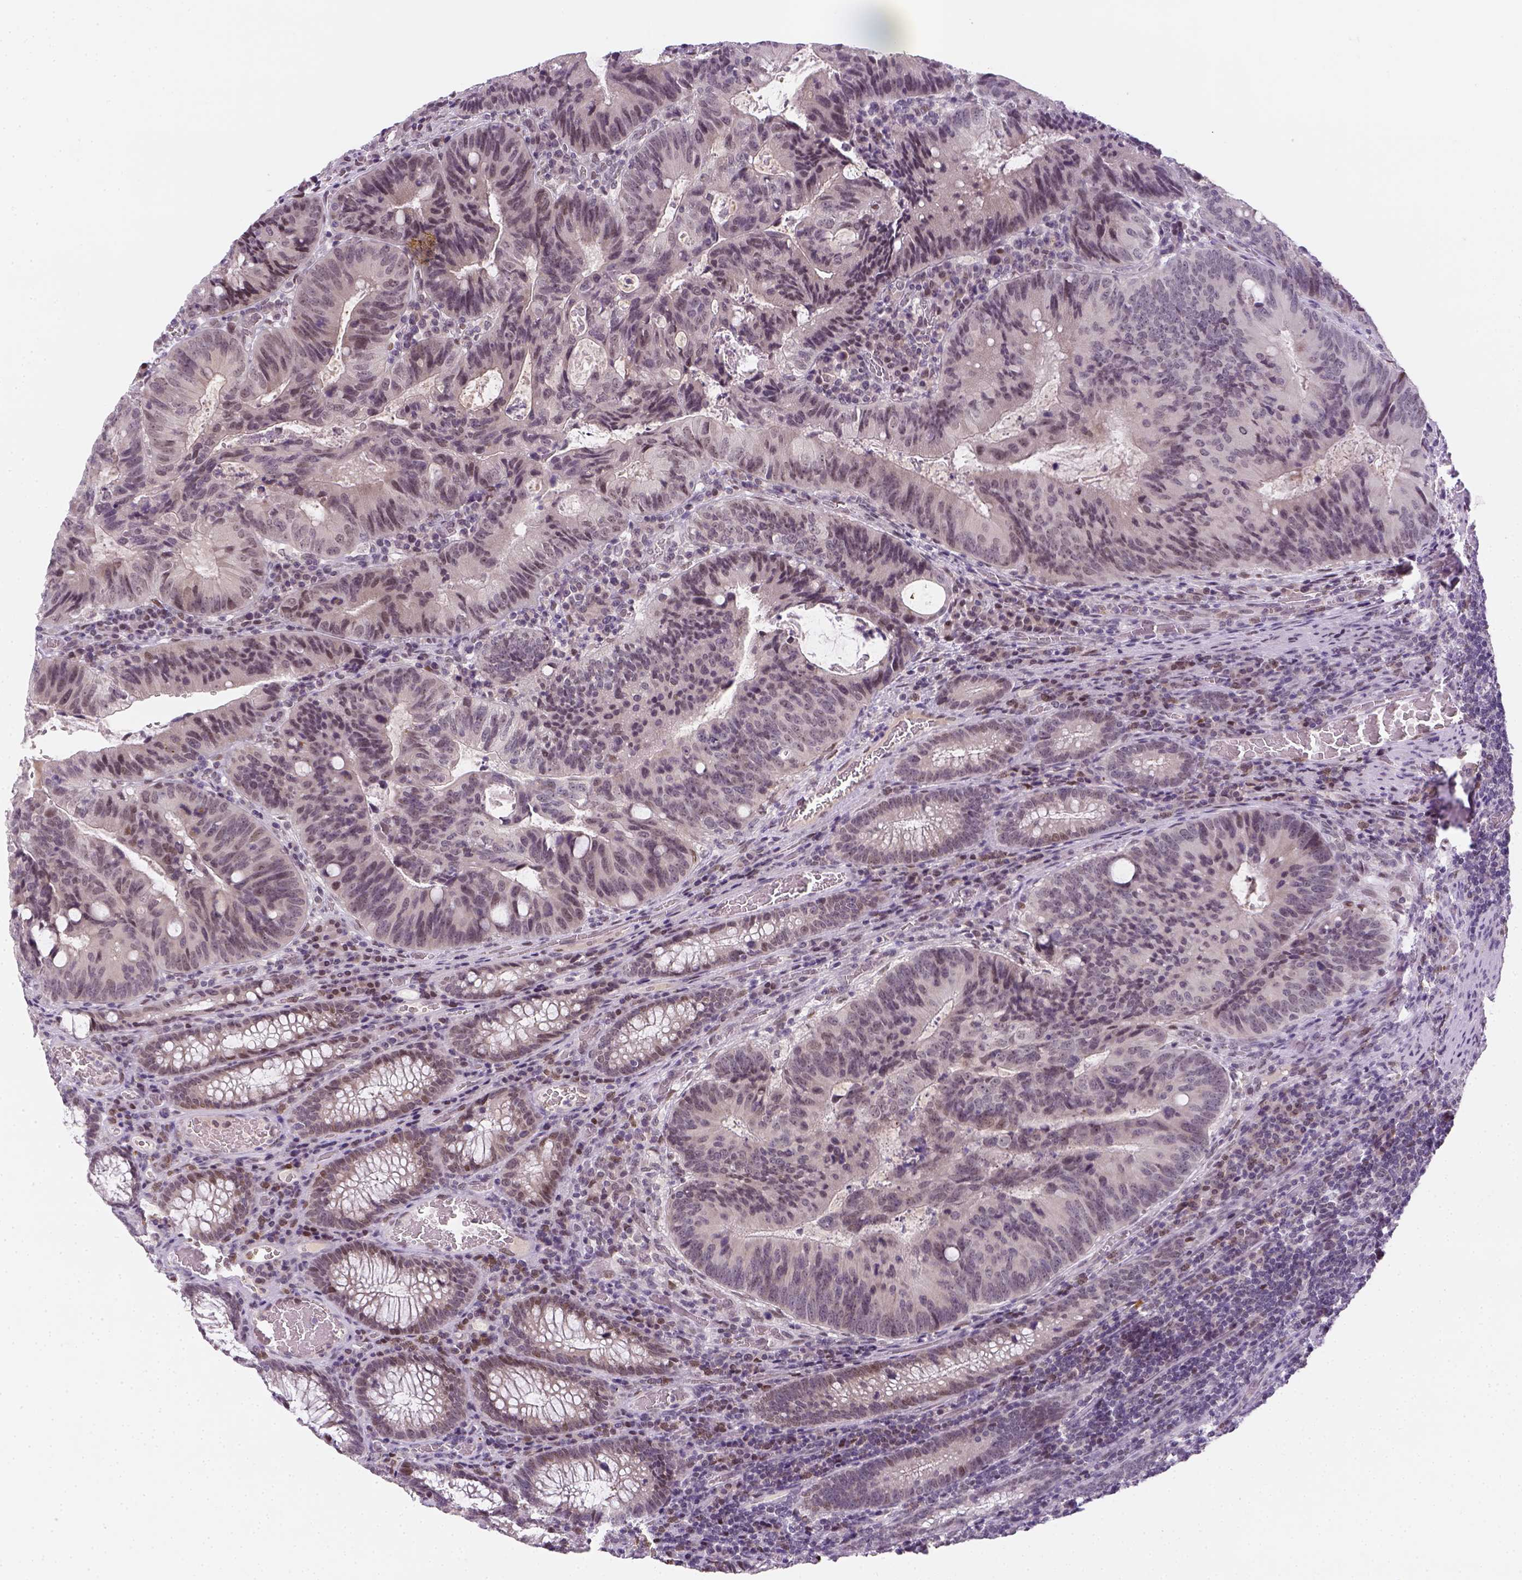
{"staining": {"intensity": "weak", "quantity": "<25%", "location": "nuclear"}, "tissue": "colorectal cancer", "cell_type": "Tumor cells", "image_type": "cancer", "snomed": [{"axis": "morphology", "description": "Adenocarcinoma, NOS"}, {"axis": "topography", "description": "Colon"}], "caption": "Protein analysis of colorectal cancer (adenocarcinoma) displays no significant positivity in tumor cells.", "gene": "MAGEB3", "patient": {"sex": "male", "age": 67}}